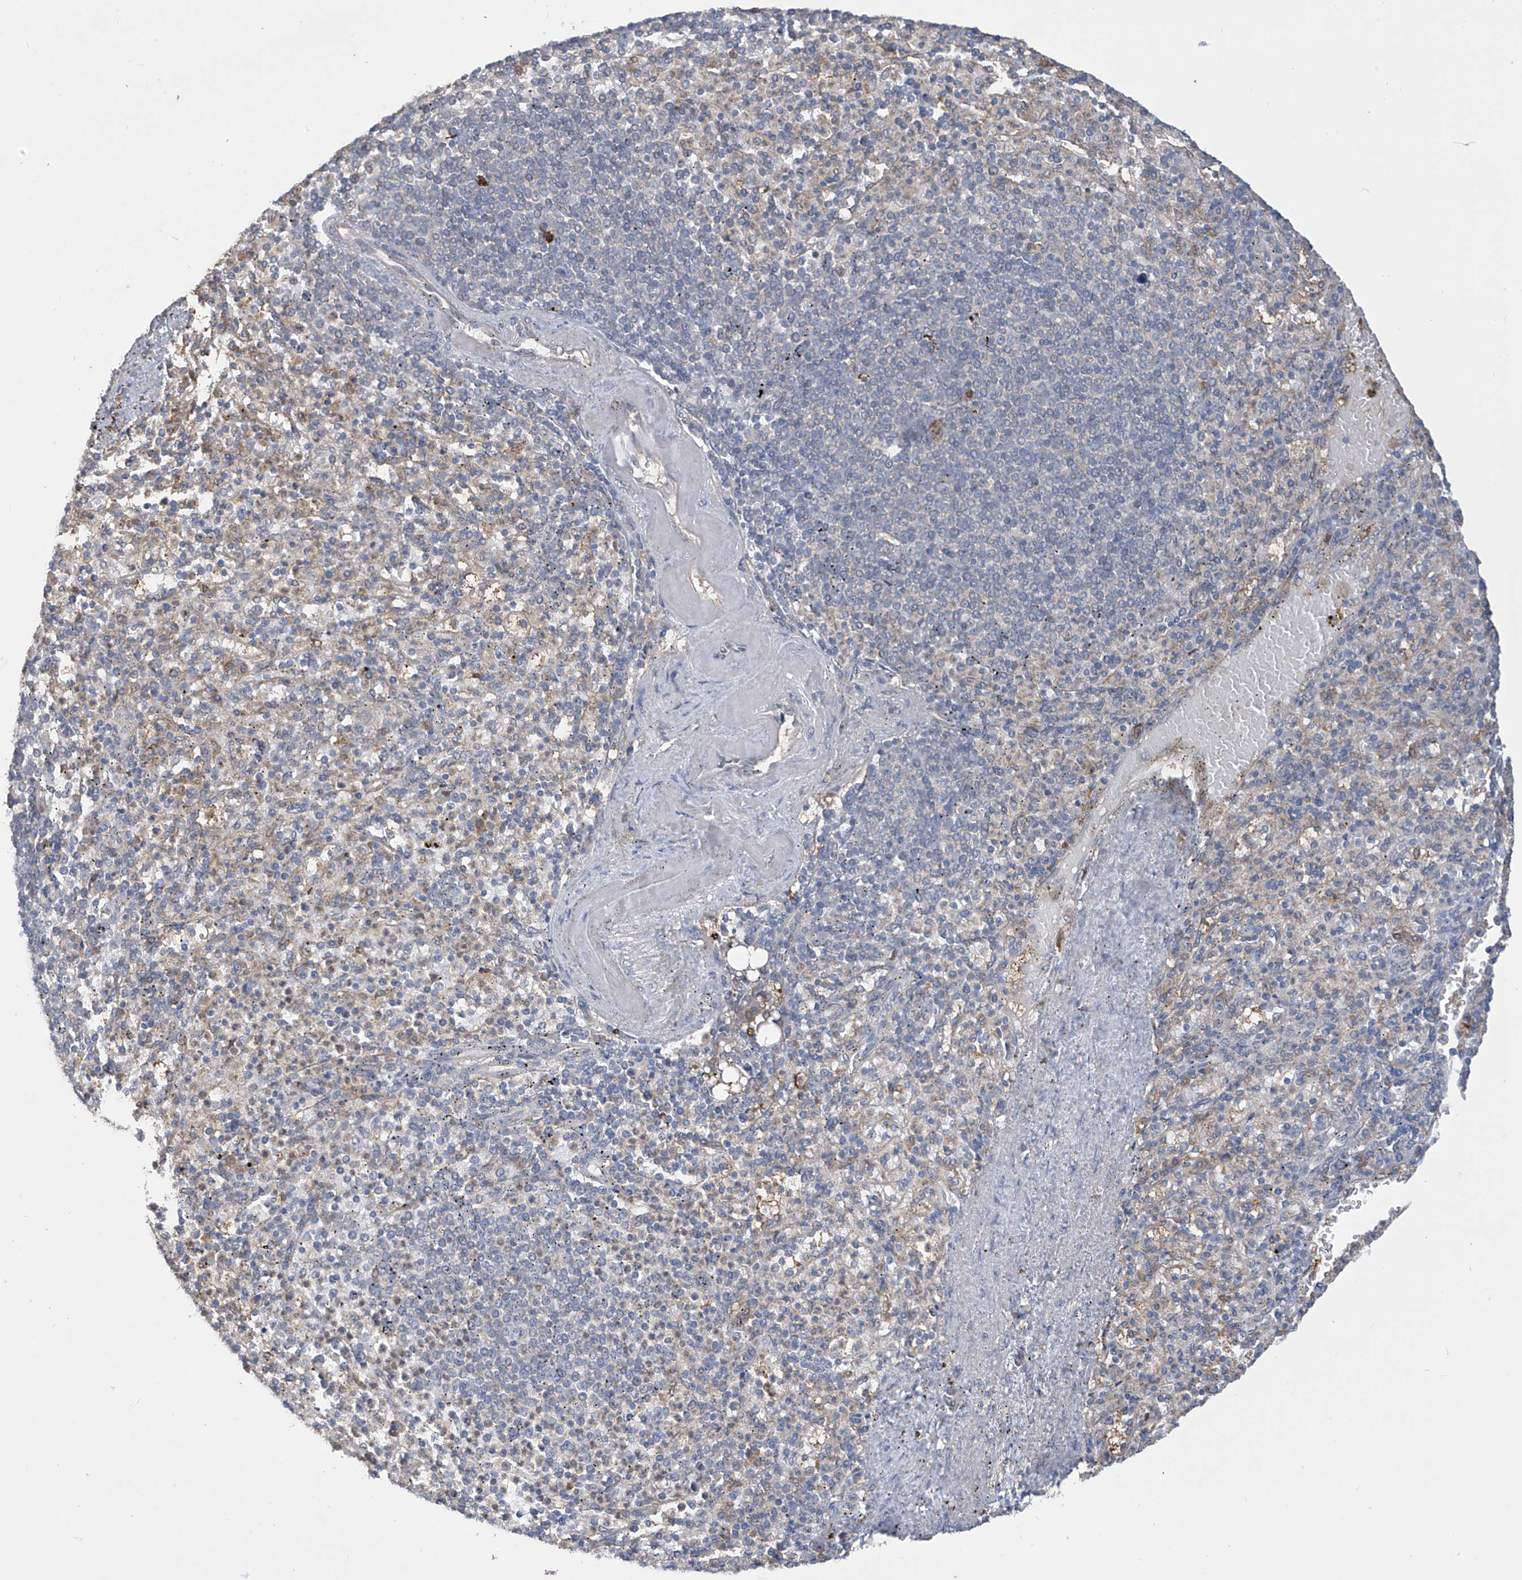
{"staining": {"intensity": "negative", "quantity": "none", "location": "none"}, "tissue": "spleen", "cell_type": "Cells in red pulp", "image_type": "normal", "snomed": [{"axis": "morphology", "description": "Normal tissue, NOS"}, {"axis": "topography", "description": "Spleen"}], "caption": "Immunohistochemistry image of unremarkable spleen stained for a protein (brown), which shows no positivity in cells in red pulp. Nuclei are stained in blue.", "gene": "IDH1", "patient": {"sex": "female", "age": 74}}